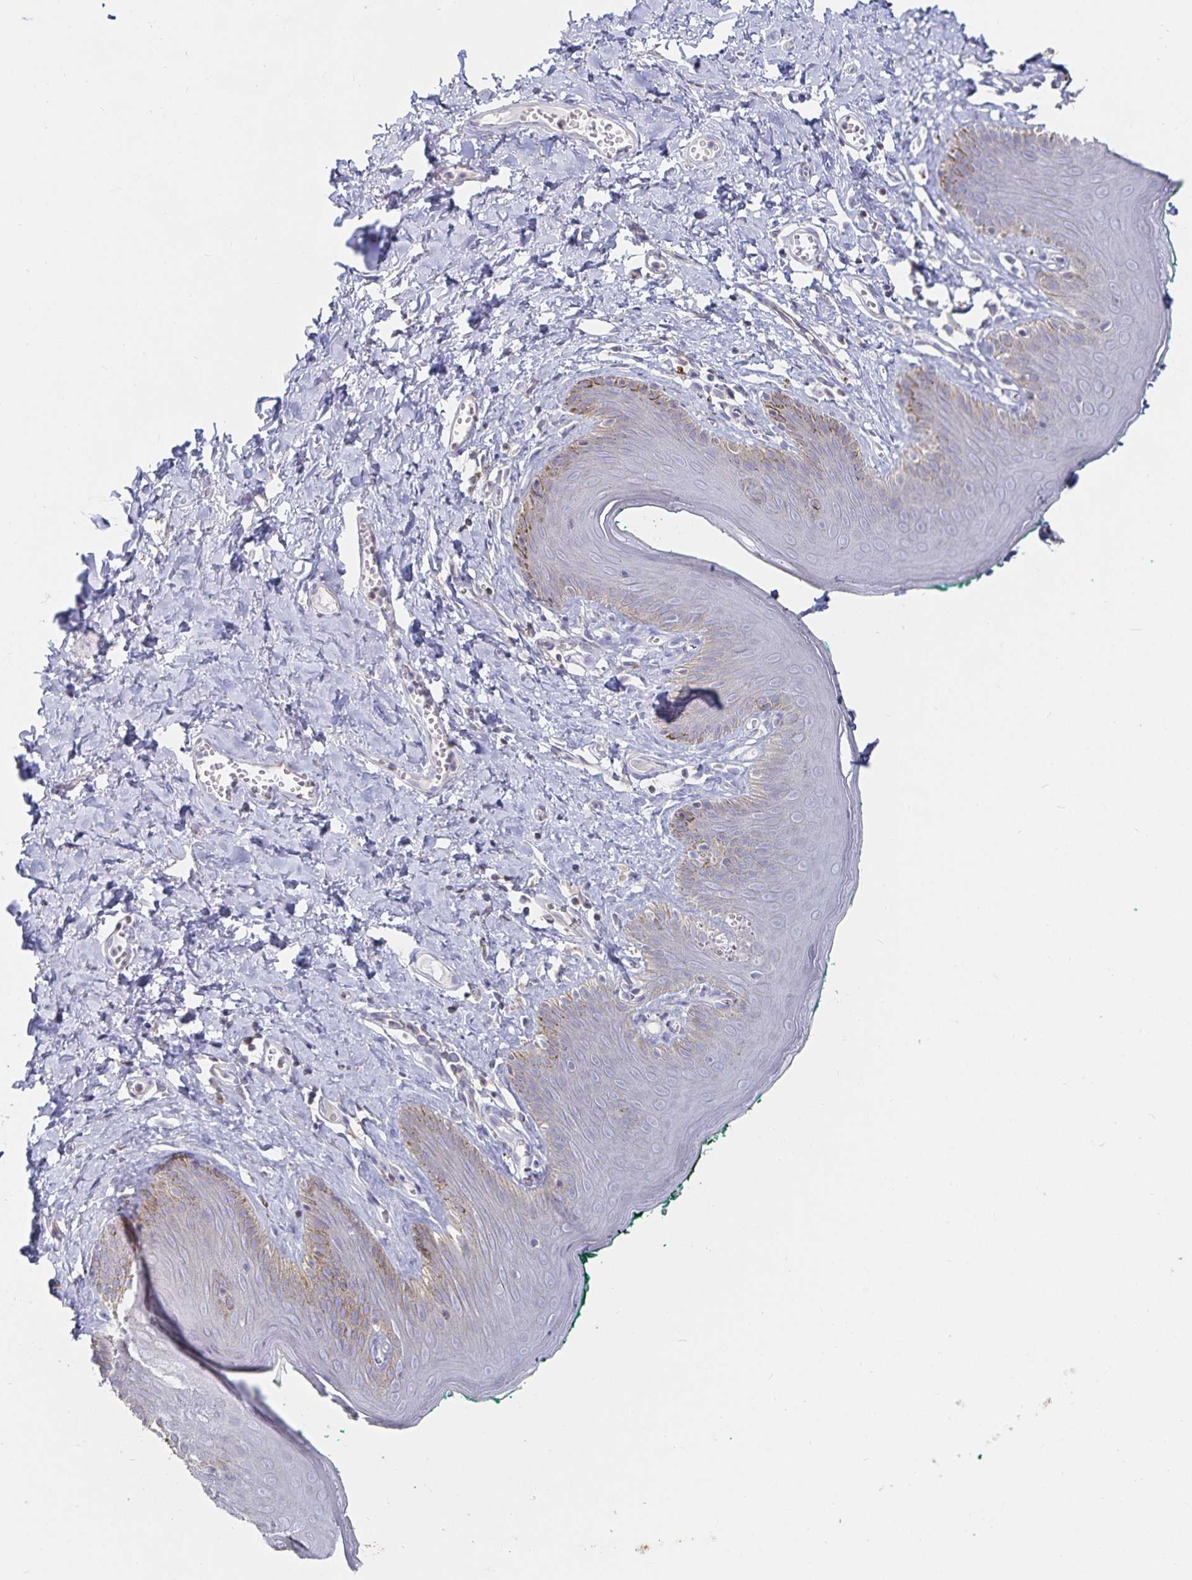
{"staining": {"intensity": "weak", "quantity": "<25%", "location": "cytoplasmic/membranous"}, "tissue": "skin", "cell_type": "Epidermal cells", "image_type": "normal", "snomed": [{"axis": "morphology", "description": "Normal tissue, NOS"}, {"axis": "topography", "description": "Vulva"}, {"axis": "topography", "description": "Peripheral nerve tissue"}], "caption": "Epidermal cells are negative for protein expression in normal human skin.", "gene": "SFTPA1", "patient": {"sex": "female", "age": 66}}